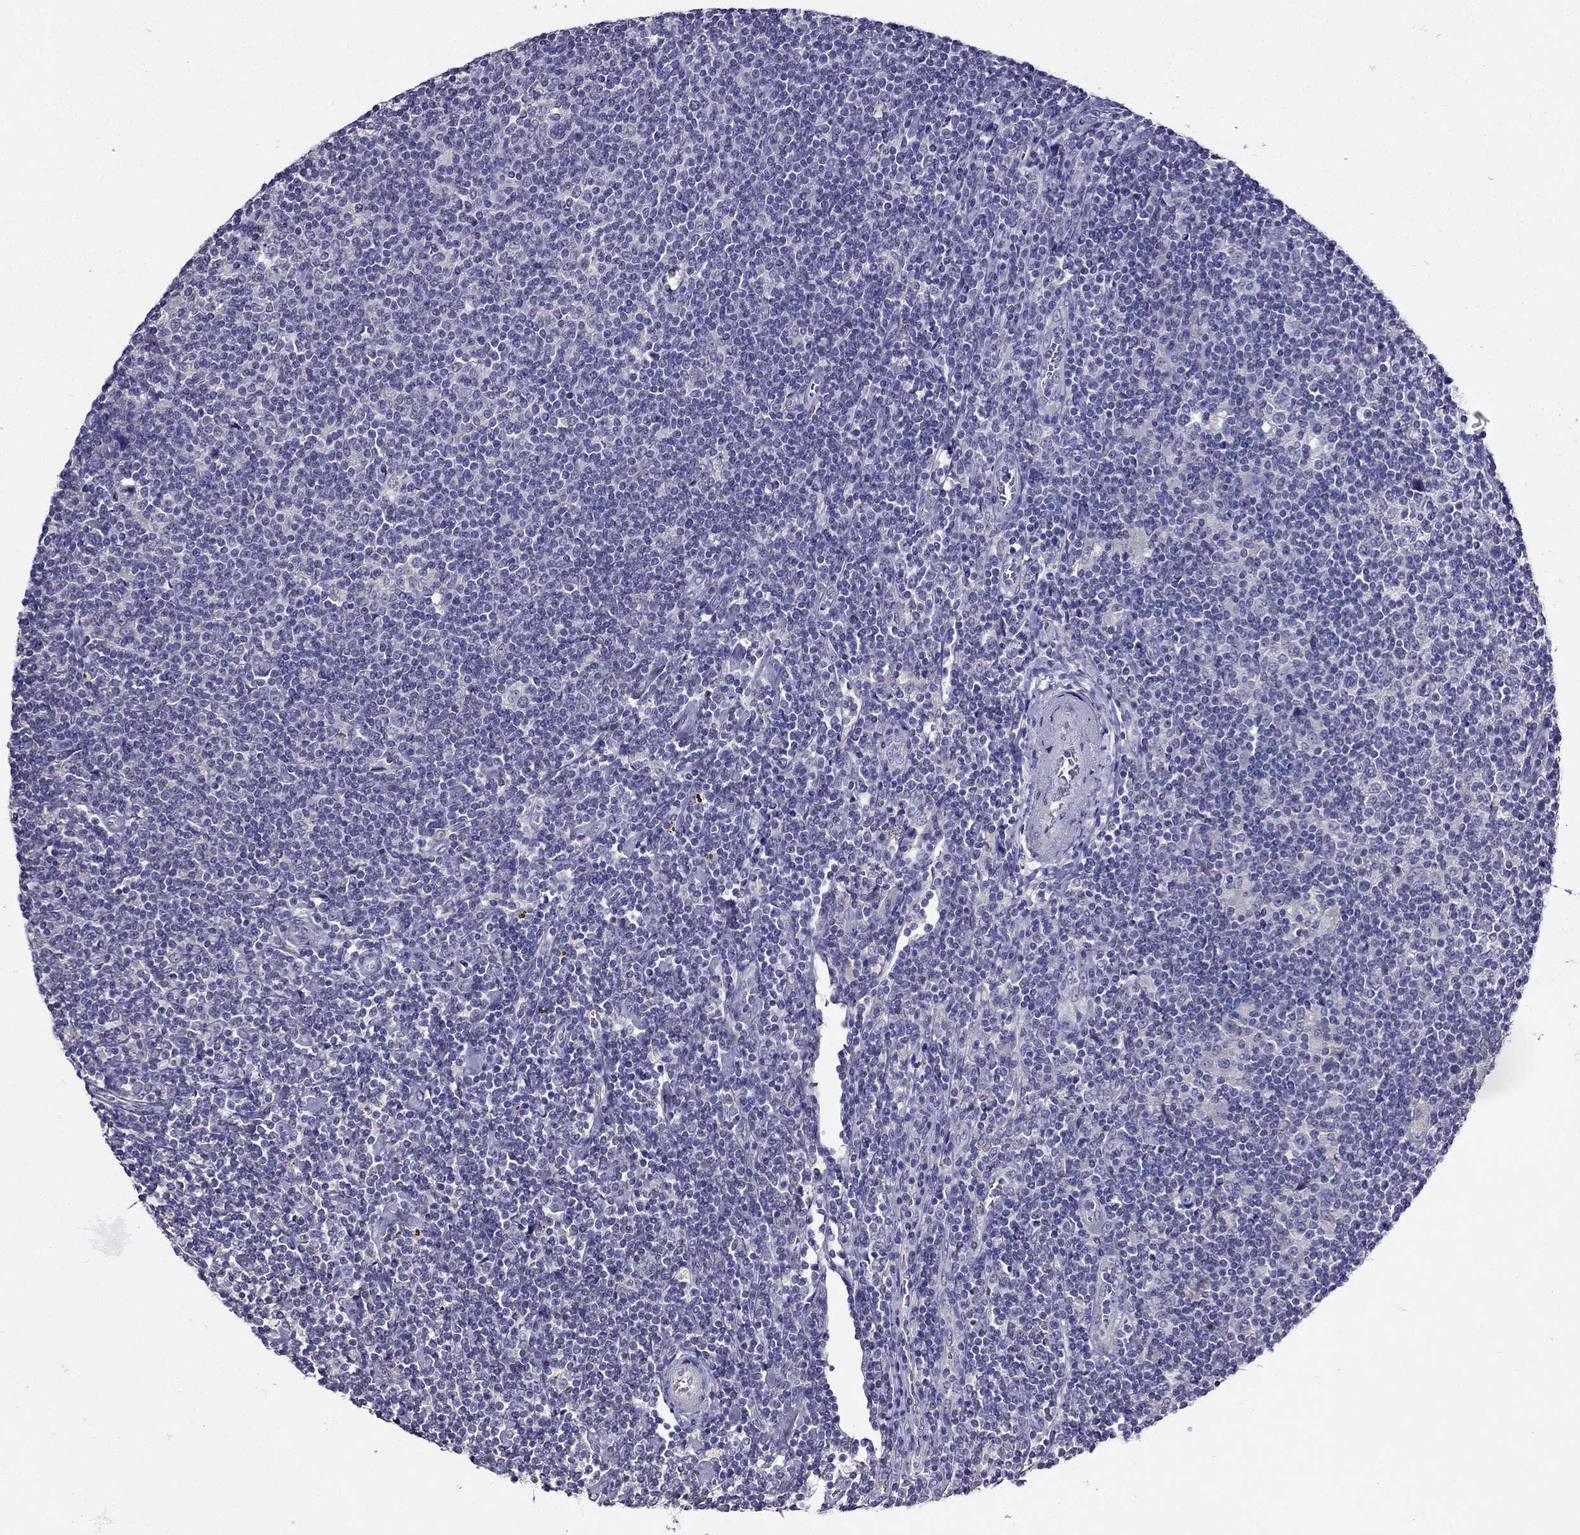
{"staining": {"intensity": "negative", "quantity": "none", "location": "none"}, "tissue": "lymphoma", "cell_type": "Tumor cells", "image_type": "cancer", "snomed": [{"axis": "morphology", "description": "Hodgkin's disease, NOS"}, {"axis": "topography", "description": "Lymph node"}], "caption": "This is an immunohistochemistry (IHC) image of human lymphoma. There is no expression in tumor cells.", "gene": "SCNN1D", "patient": {"sex": "male", "age": 40}}